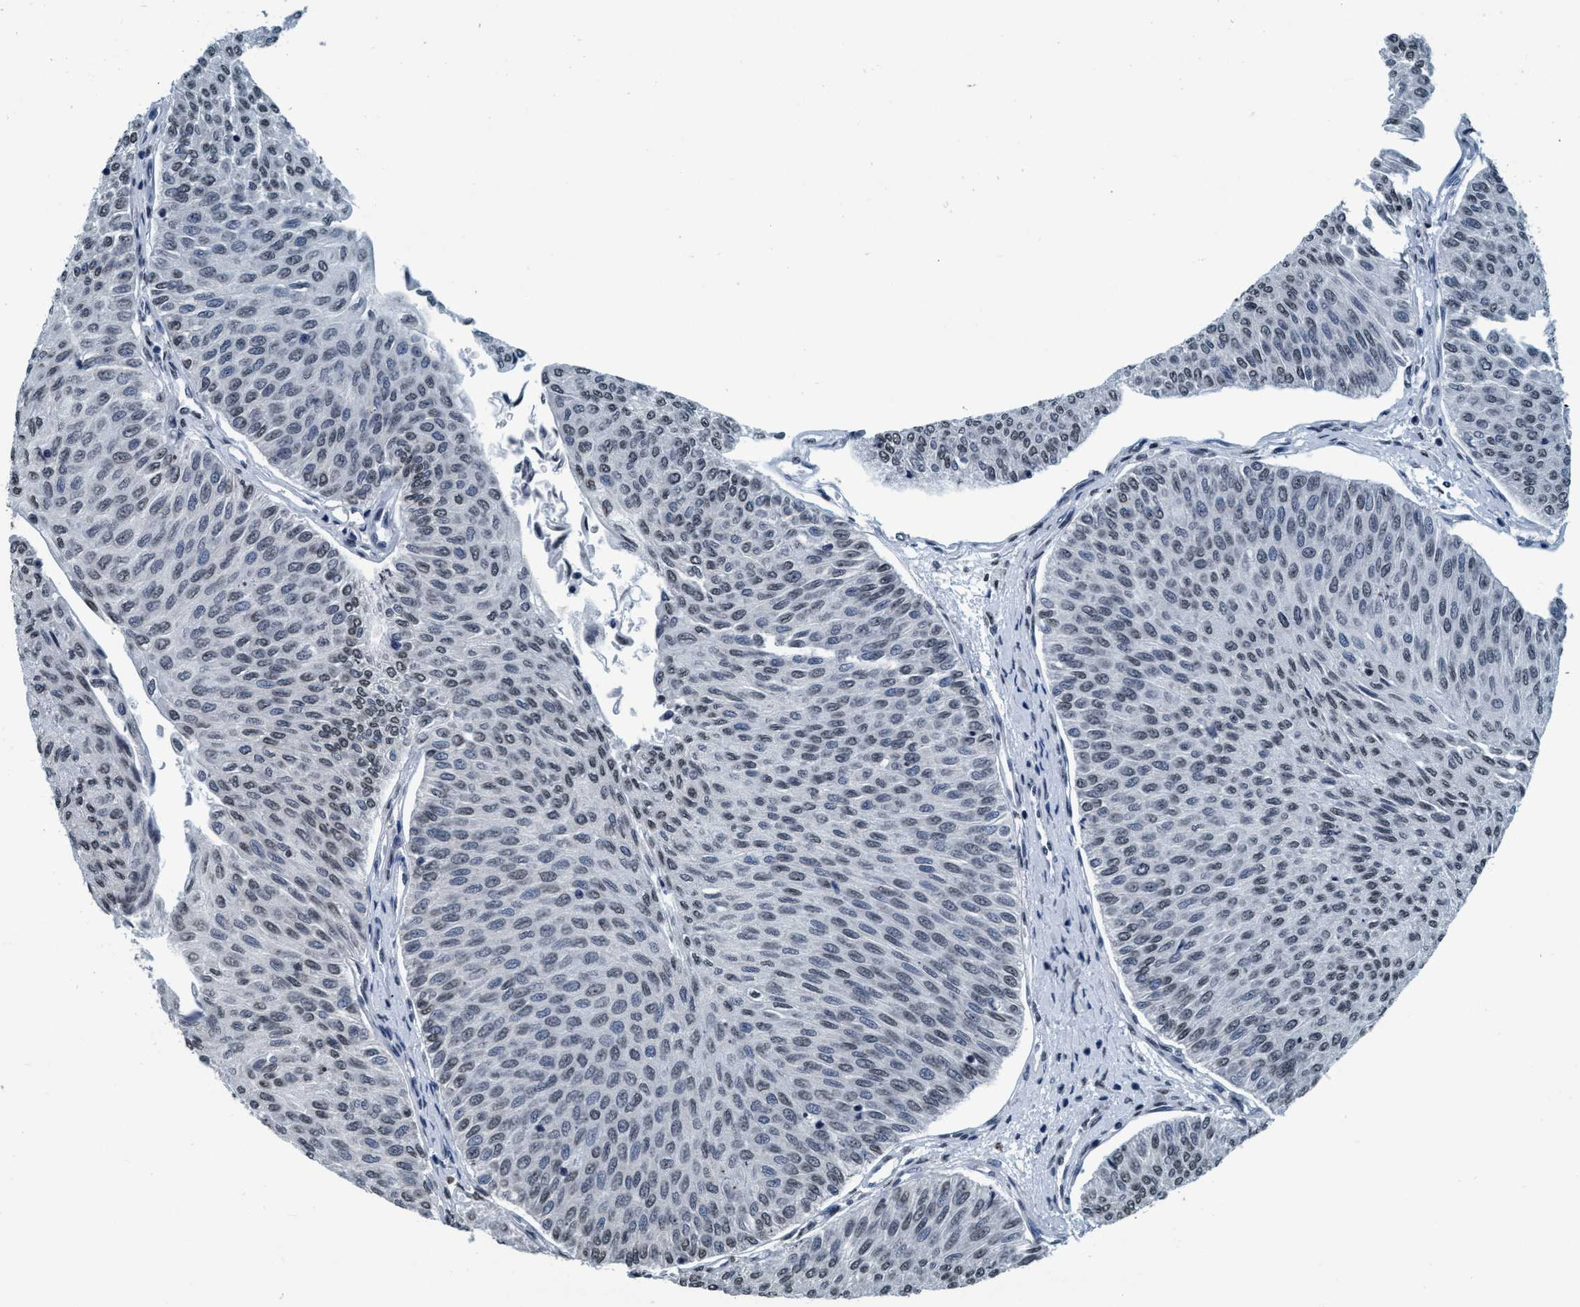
{"staining": {"intensity": "weak", "quantity": ">75%", "location": "nuclear"}, "tissue": "urothelial cancer", "cell_type": "Tumor cells", "image_type": "cancer", "snomed": [{"axis": "morphology", "description": "Urothelial carcinoma, Low grade"}, {"axis": "topography", "description": "Urinary bladder"}], "caption": "Brown immunohistochemical staining in human urothelial carcinoma (low-grade) displays weak nuclear staining in about >75% of tumor cells.", "gene": "CCNE2", "patient": {"sex": "male", "age": 78}}